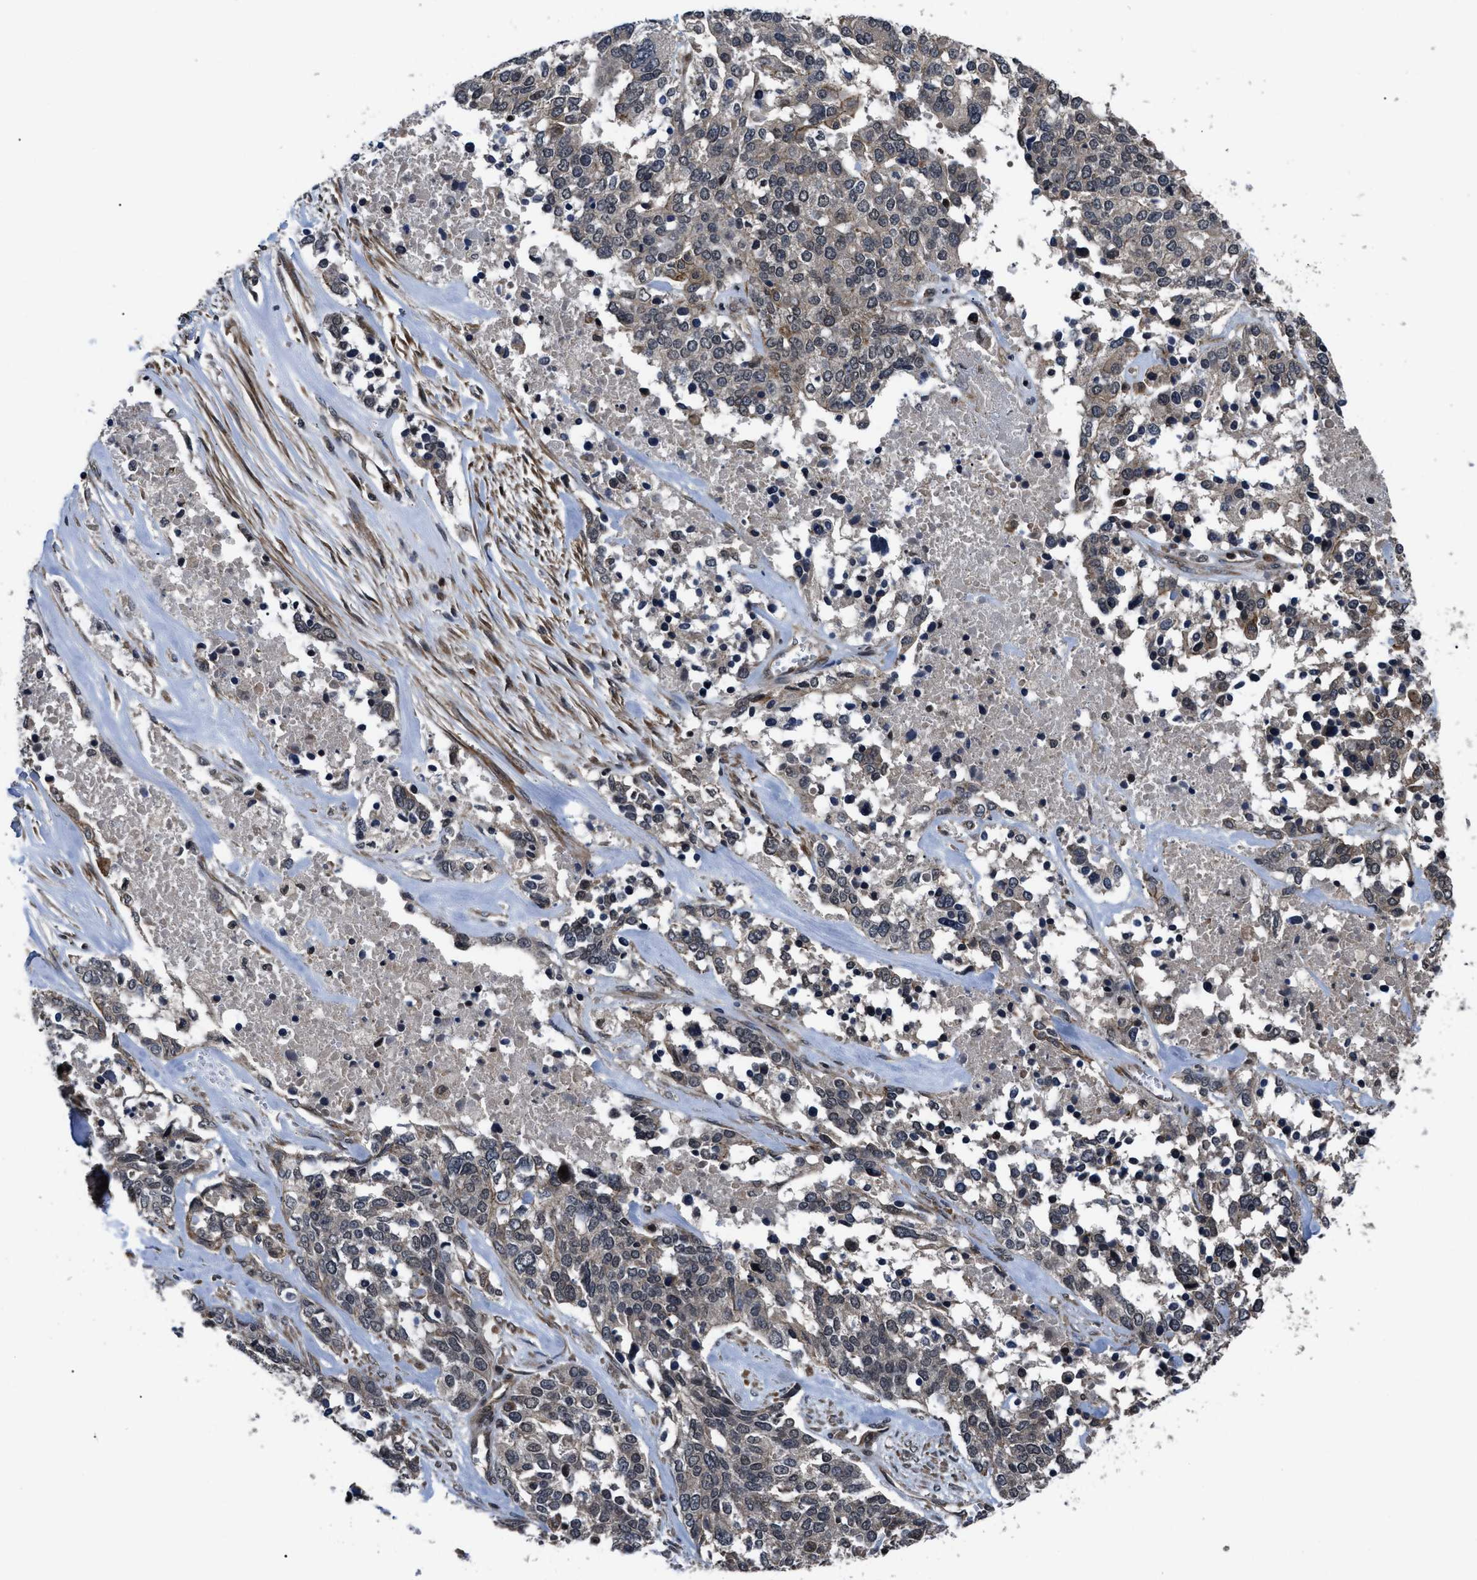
{"staining": {"intensity": "weak", "quantity": "25%-75%", "location": "cytoplasmic/membranous"}, "tissue": "ovarian cancer", "cell_type": "Tumor cells", "image_type": "cancer", "snomed": [{"axis": "morphology", "description": "Cystadenocarcinoma, serous, NOS"}, {"axis": "topography", "description": "Ovary"}], "caption": "Protein staining of ovarian cancer (serous cystadenocarcinoma) tissue exhibits weak cytoplasmic/membranous staining in approximately 25%-75% of tumor cells.", "gene": "DNAJC14", "patient": {"sex": "female", "age": 44}}